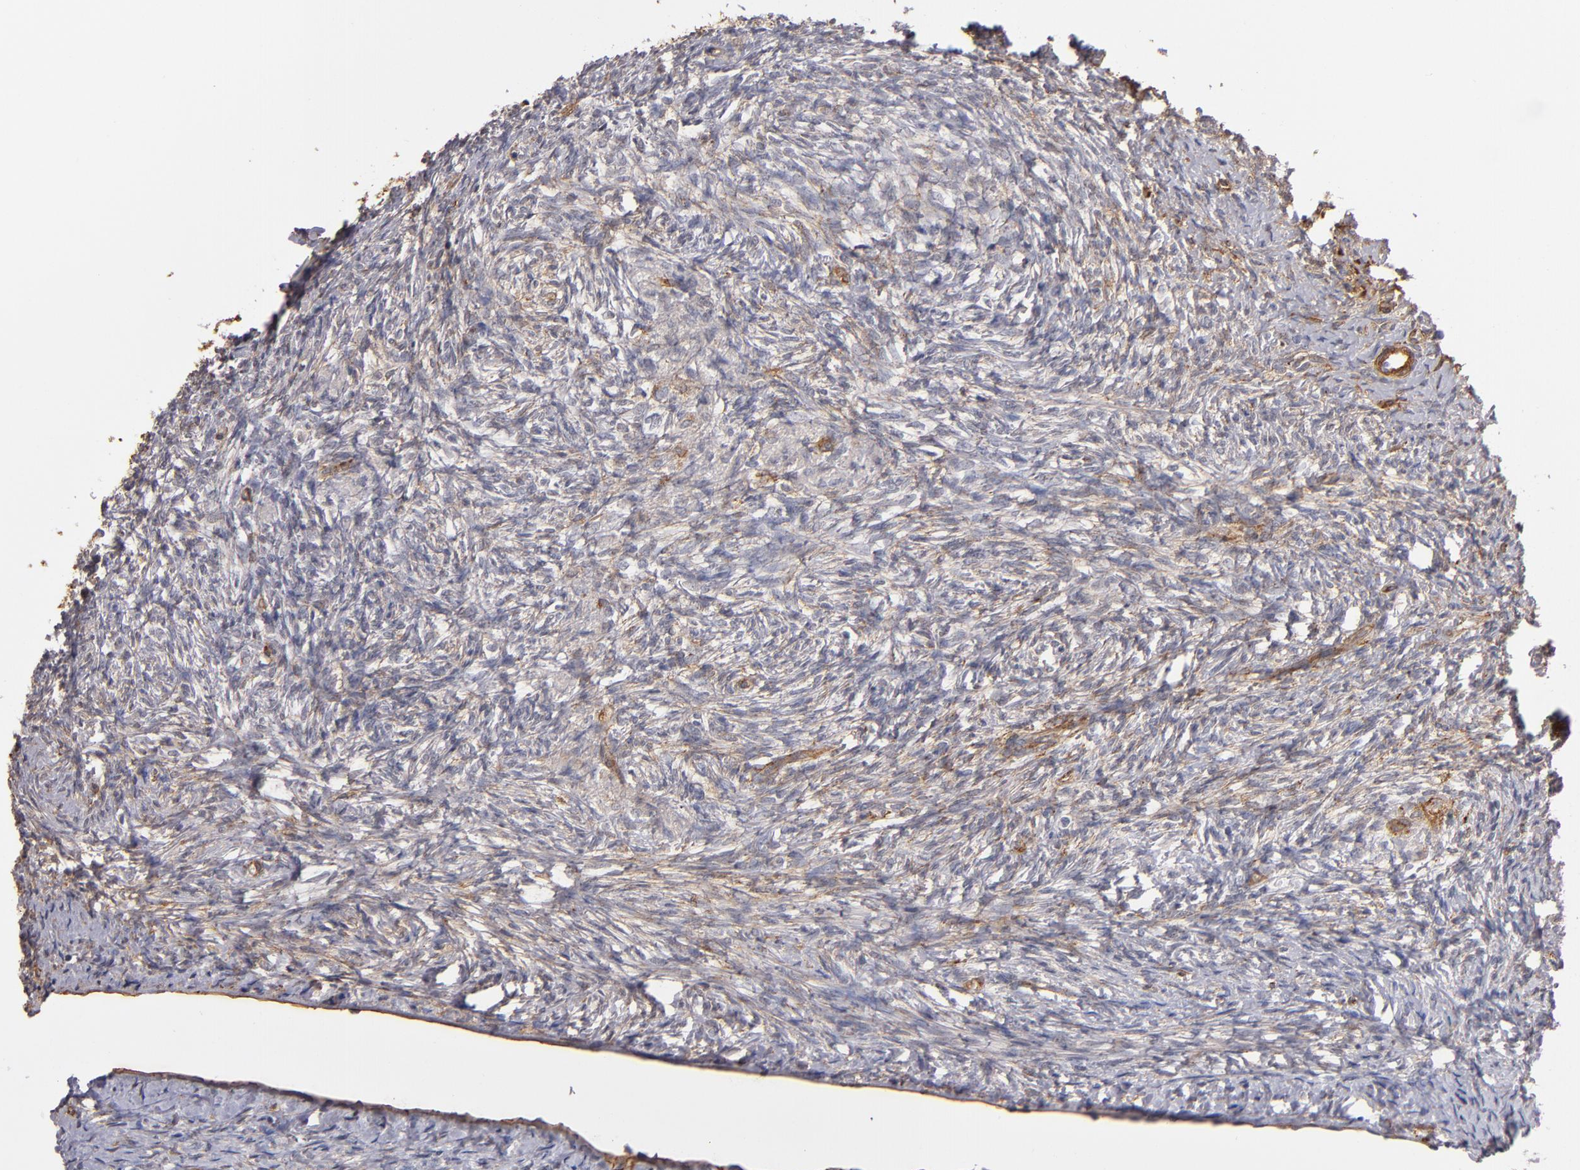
{"staining": {"intensity": "weak", "quantity": "<25%", "location": "cytoplasmic/membranous"}, "tissue": "ovary", "cell_type": "Ovarian stroma cells", "image_type": "normal", "snomed": [{"axis": "morphology", "description": "Normal tissue, NOS"}, {"axis": "topography", "description": "Ovary"}], "caption": "Protein analysis of normal ovary displays no significant staining in ovarian stroma cells.", "gene": "LAMC1", "patient": {"sex": "female", "age": 56}}